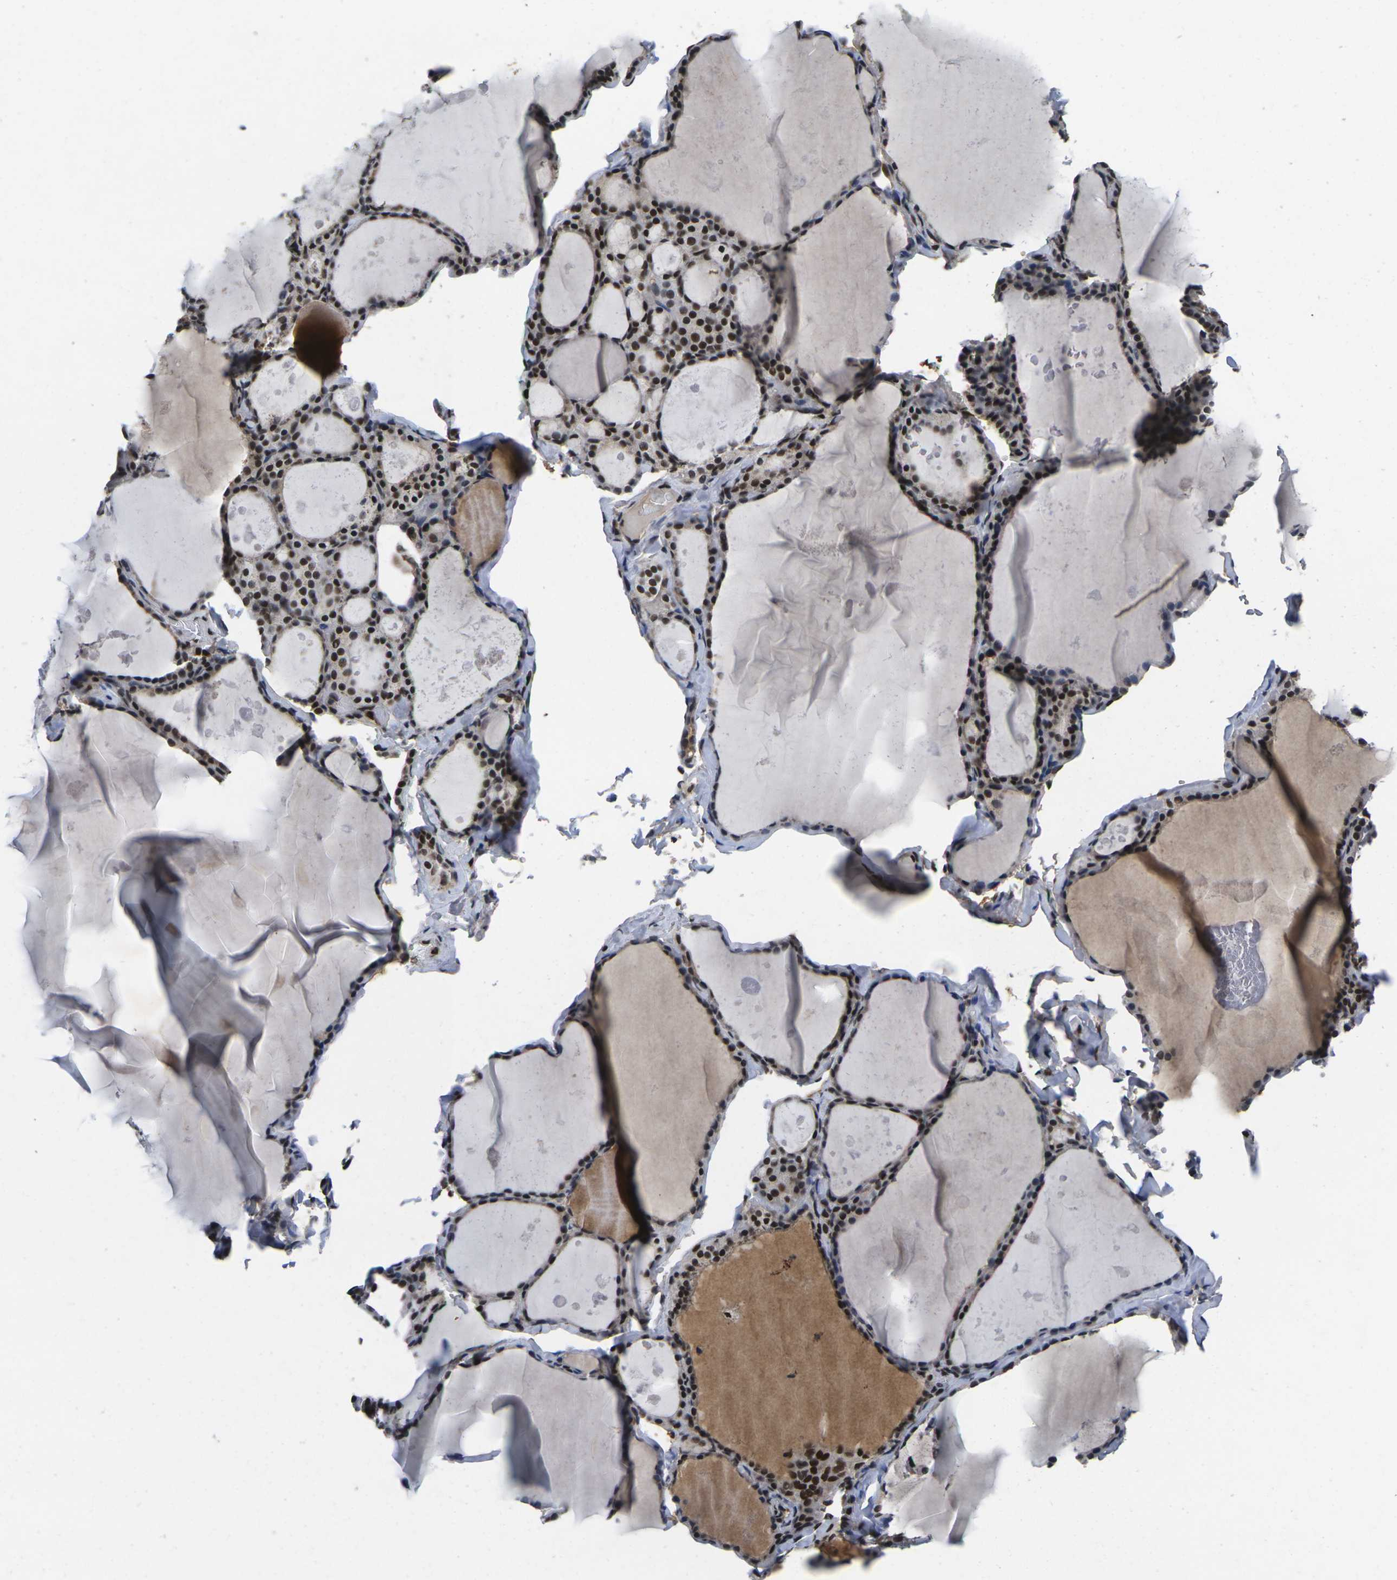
{"staining": {"intensity": "strong", "quantity": "25%-75%", "location": "cytoplasmic/membranous,nuclear"}, "tissue": "thyroid gland", "cell_type": "Glandular cells", "image_type": "normal", "snomed": [{"axis": "morphology", "description": "Normal tissue, NOS"}, {"axis": "topography", "description": "Thyroid gland"}], "caption": "This histopathology image reveals IHC staining of normal thyroid gland, with high strong cytoplasmic/membranous,nuclear expression in about 25%-75% of glandular cells.", "gene": "GTF2E1", "patient": {"sex": "male", "age": 56}}